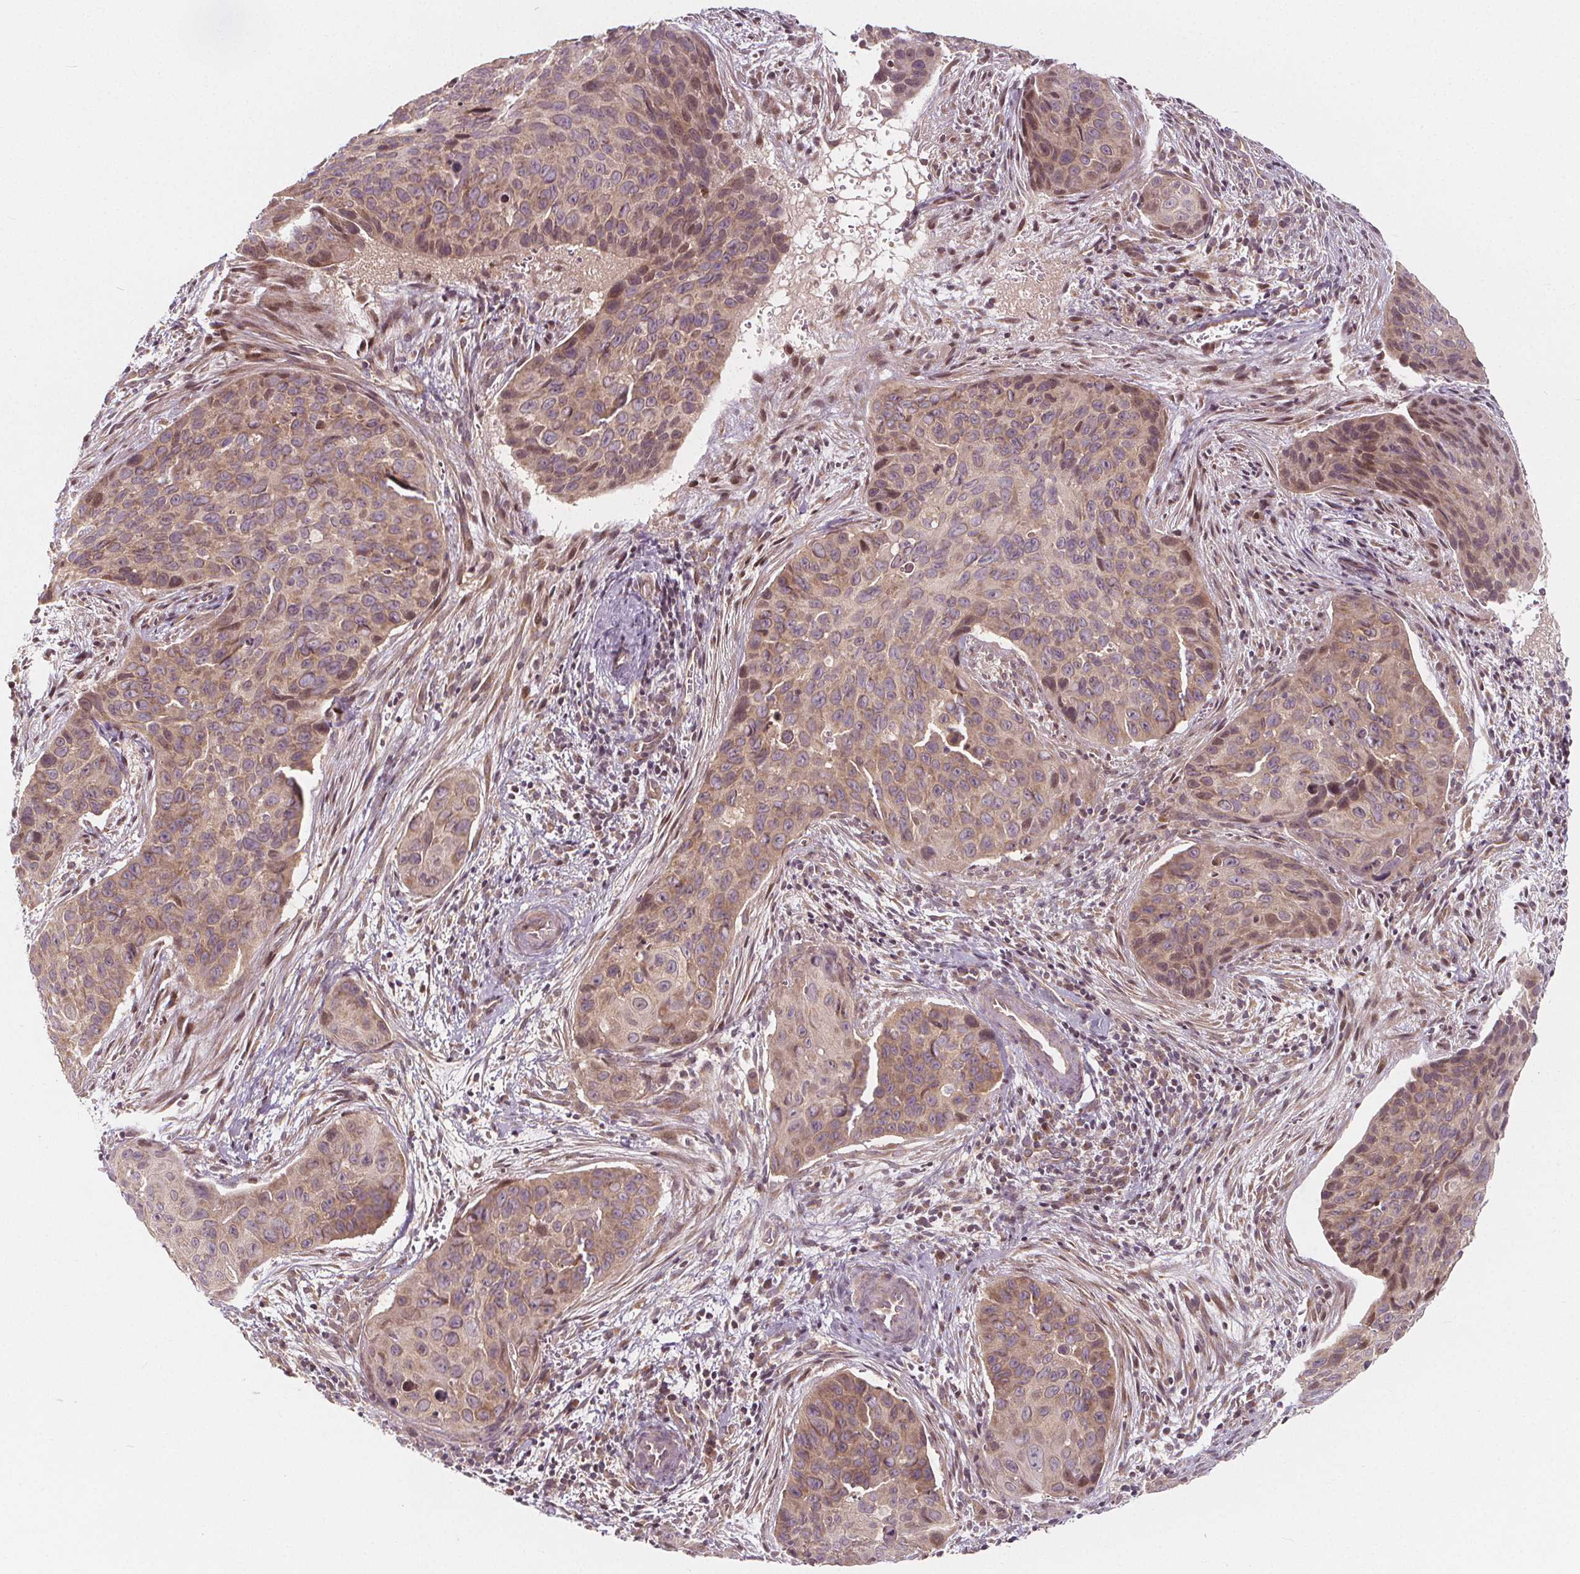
{"staining": {"intensity": "weak", "quantity": ">75%", "location": "cytoplasmic/membranous,nuclear"}, "tissue": "cervical cancer", "cell_type": "Tumor cells", "image_type": "cancer", "snomed": [{"axis": "morphology", "description": "Squamous cell carcinoma, NOS"}, {"axis": "topography", "description": "Cervix"}], "caption": "Immunohistochemistry (IHC) (DAB (3,3'-diaminobenzidine)) staining of squamous cell carcinoma (cervical) reveals weak cytoplasmic/membranous and nuclear protein staining in about >75% of tumor cells.", "gene": "AKT1S1", "patient": {"sex": "female", "age": 35}}